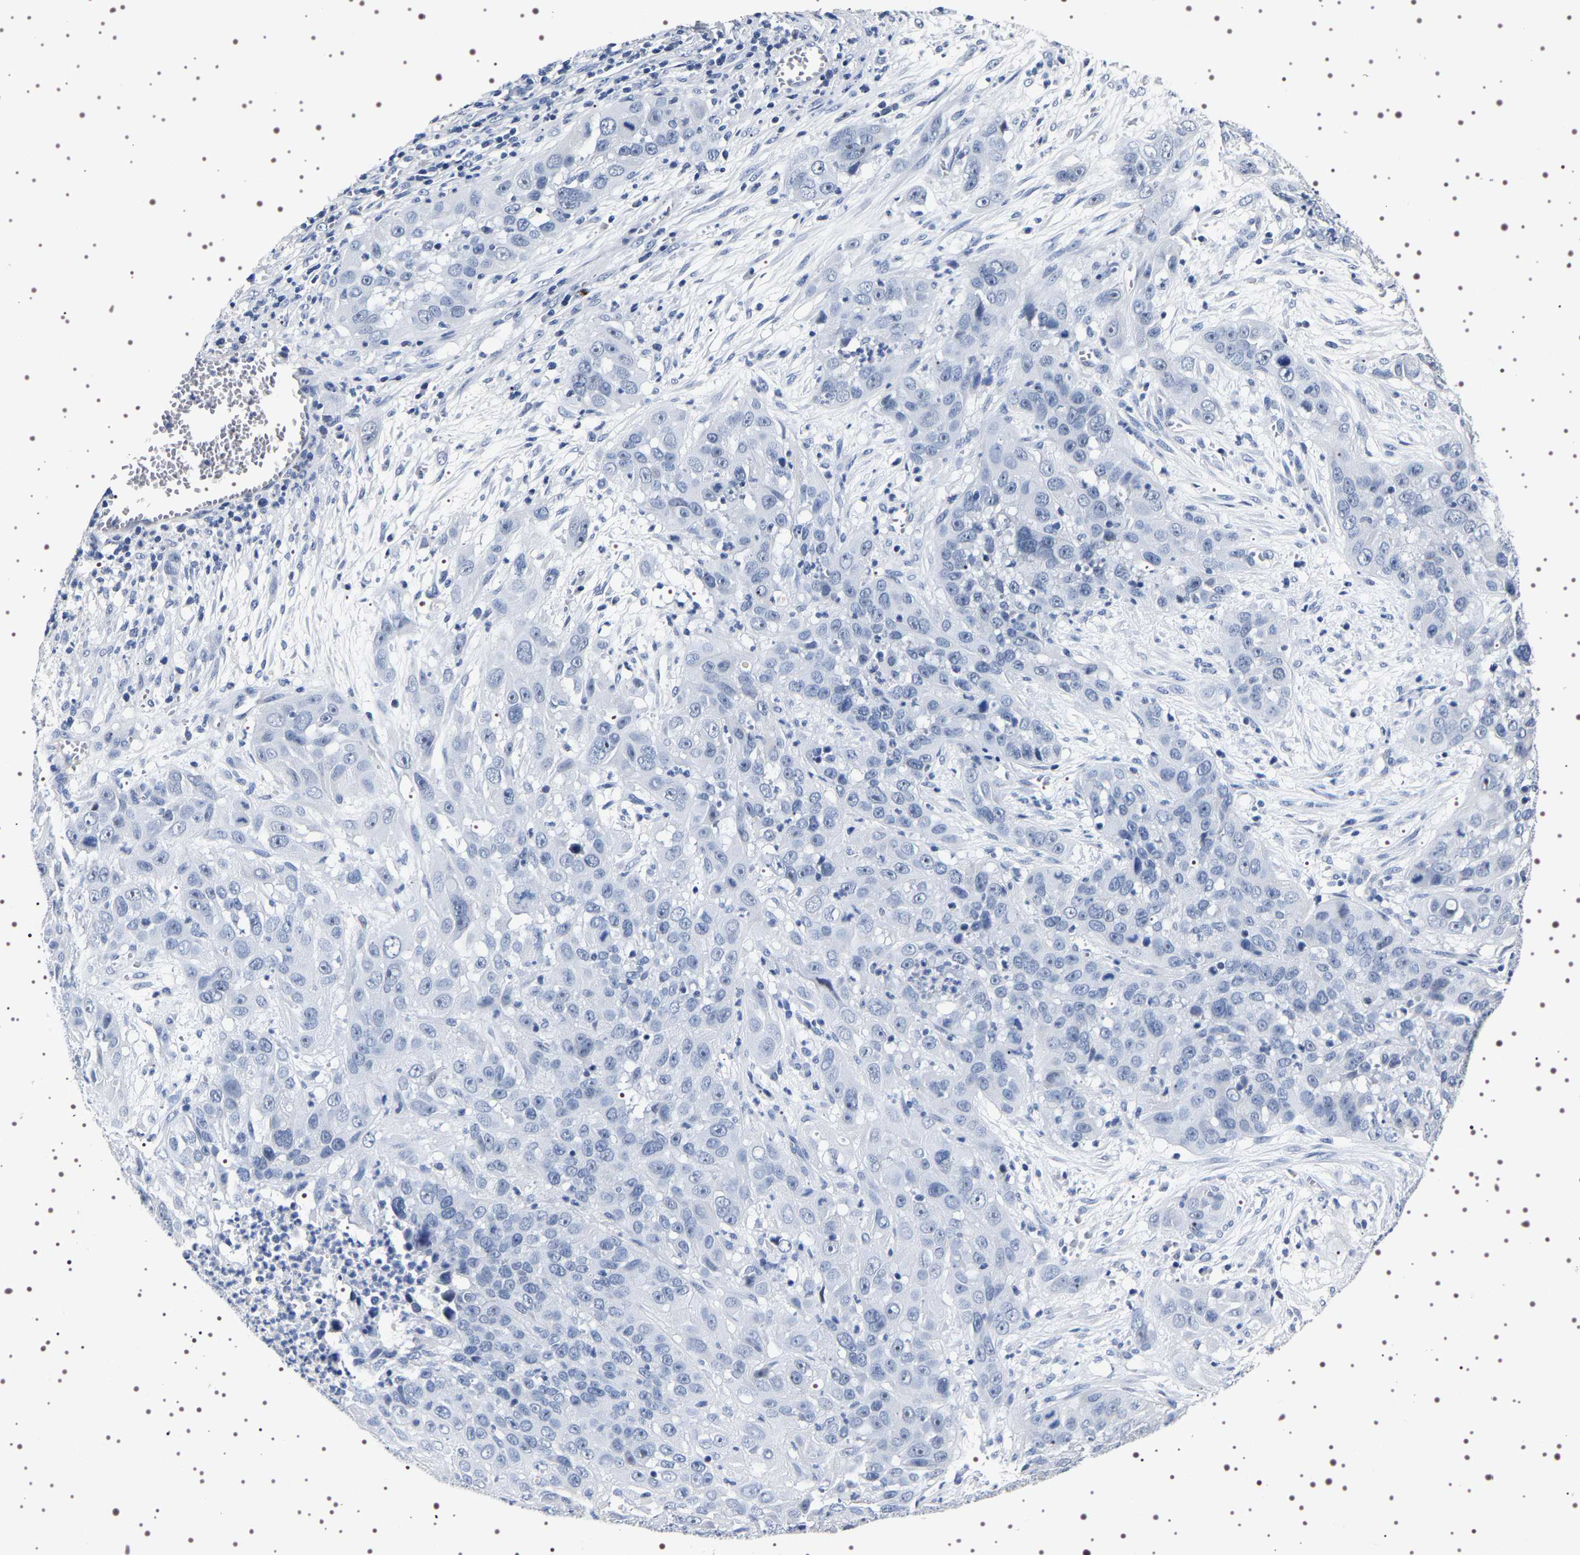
{"staining": {"intensity": "negative", "quantity": "none", "location": "none"}, "tissue": "cervical cancer", "cell_type": "Tumor cells", "image_type": "cancer", "snomed": [{"axis": "morphology", "description": "Squamous cell carcinoma, NOS"}, {"axis": "topography", "description": "Cervix"}], "caption": "Immunohistochemistry (IHC) photomicrograph of human squamous cell carcinoma (cervical) stained for a protein (brown), which shows no positivity in tumor cells. Brightfield microscopy of IHC stained with DAB (brown) and hematoxylin (blue), captured at high magnification.", "gene": "UBQLN3", "patient": {"sex": "female", "age": 32}}